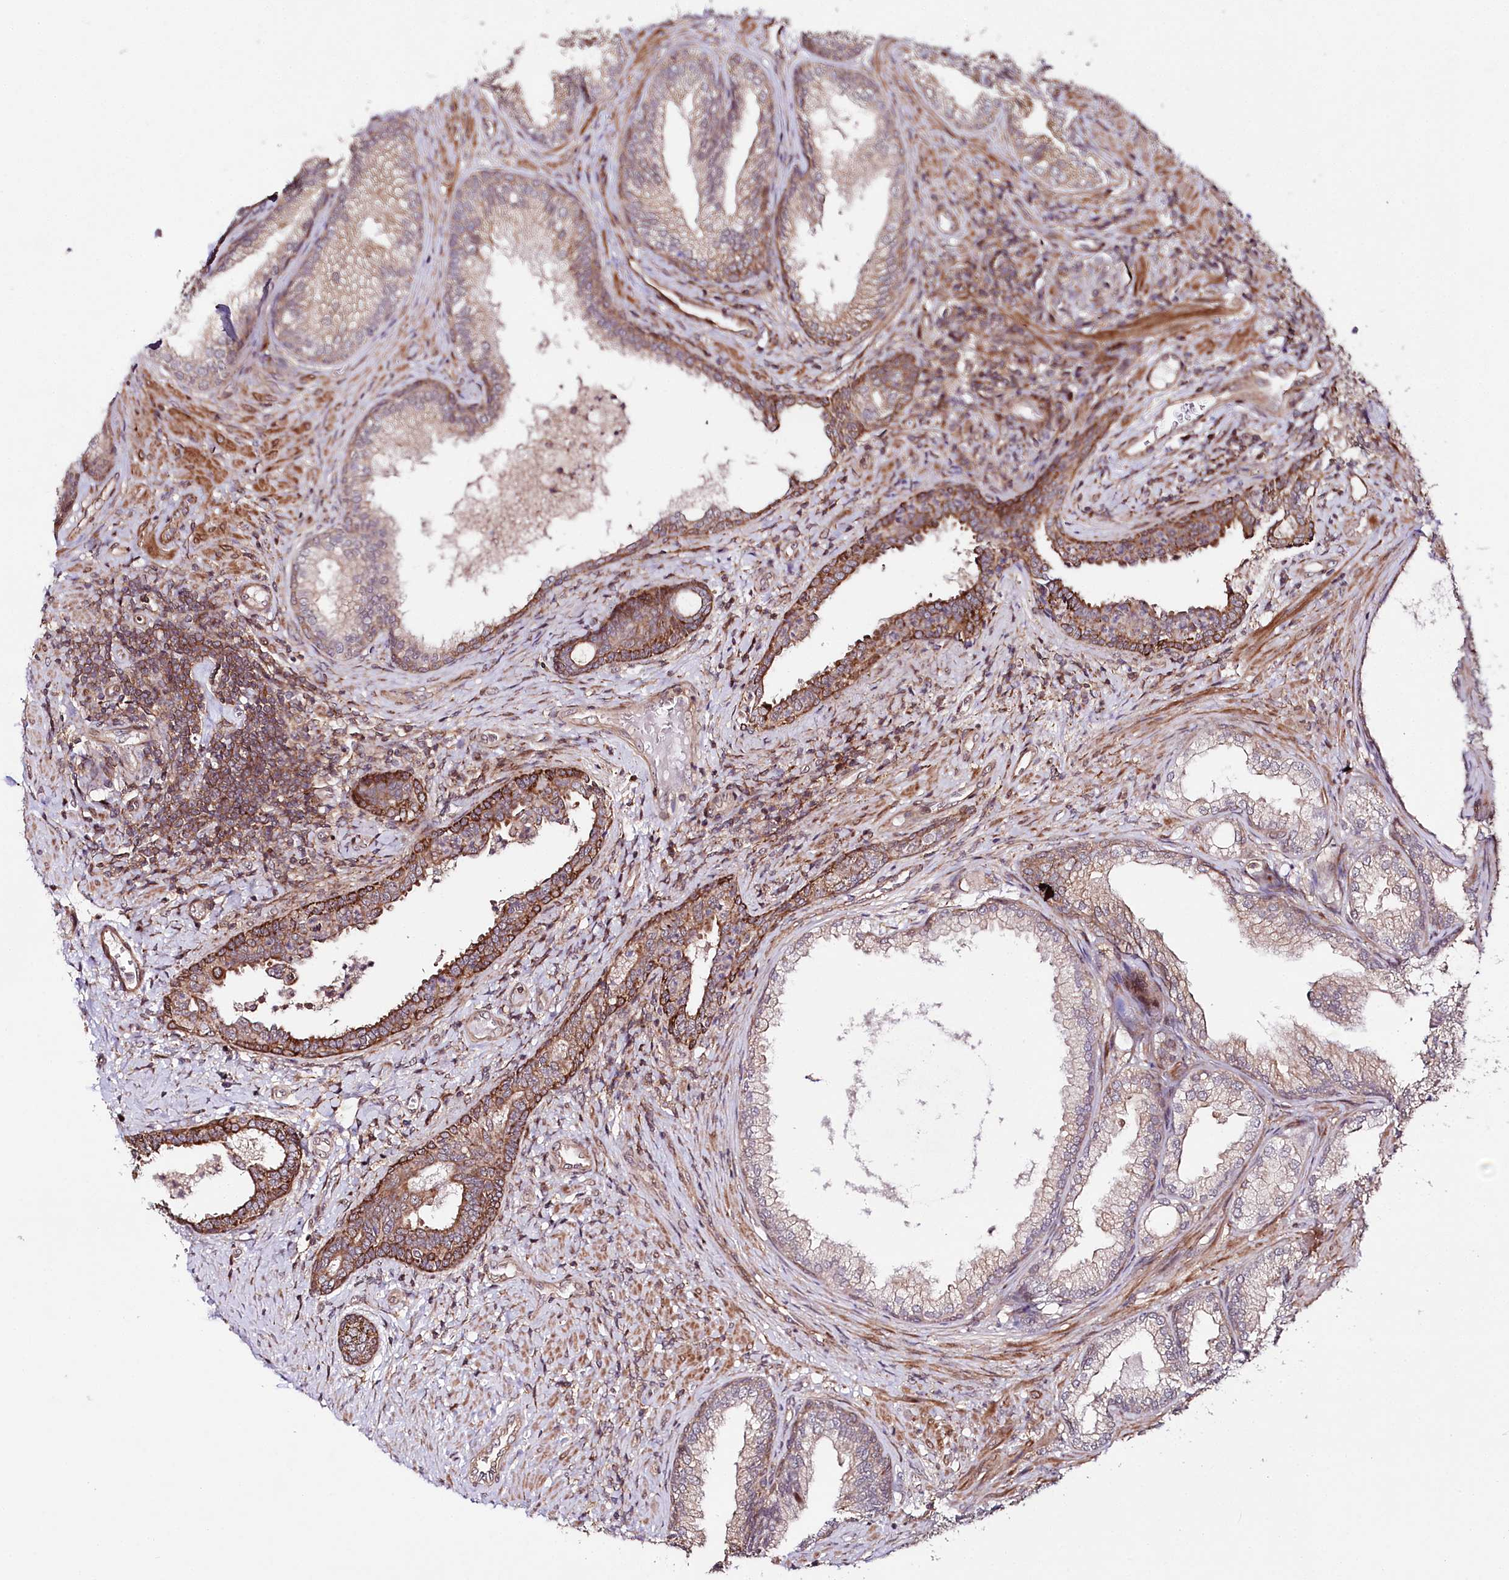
{"staining": {"intensity": "moderate", "quantity": "25%-75%", "location": "cytoplasmic/membranous"}, "tissue": "prostate", "cell_type": "Glandular cells", "image_type": "normal", "snomed": [{"axis": "morphology", "description": "Normal tissue, NOS"}, {"axis": "topography", "description": "Prostate"}], "caption": "About 25%-75% of glandular cells in benign prostate demonstrate moderate cytoplasmic/membranous protein expression as visualized by brown immunohistochemical staining.", "gene": "PHLDB1", "patient": {"sex": "male", "age": 76}}